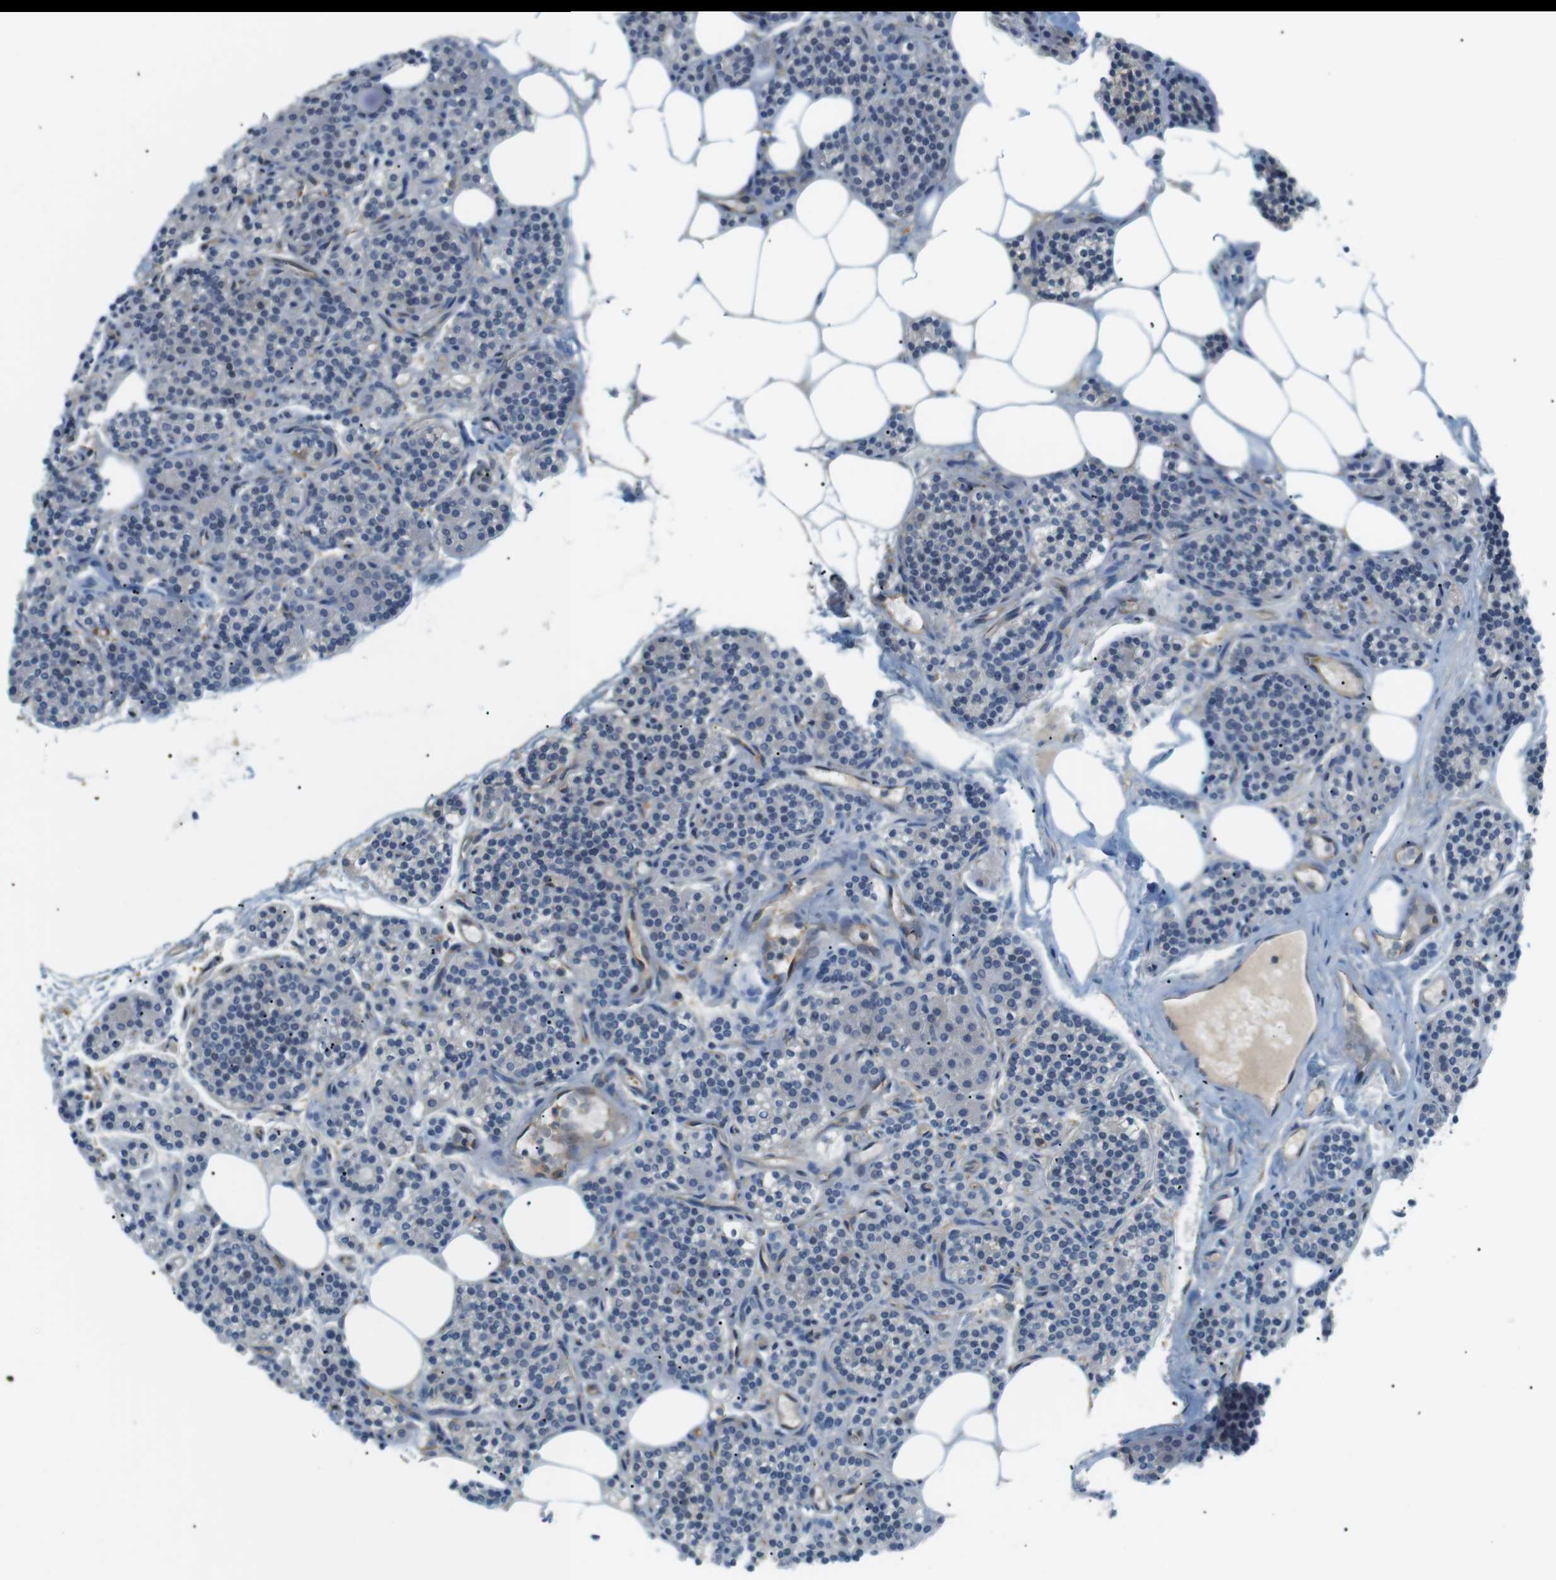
{"staining": {"intensity": "moderate", "quantity": "<25%", "location": "cytoplasmic/membranous"}, "tissue": "parathyroid gland", "cell_type": "Glandular cells", "image_type": "normal", "snomed": [{"axis": "morphology", "description": "Normal tissue, NOS"}, {"axis": "morphology", "description": "Adenoma, NOS"}, {"axis": "topography", "description": "Parathyroid gland"}], "caption": "IHC photomicrograph of unremarkable parathyroid gland: parathyroid gland stained using IHC shows low levels of moderate protein expression localized specifically in the cytoplasmic/membranous of glandular cells, appearing as a cytoplasmic/membranous brown color.", "gene": "PEPD", "patient": {"sex": "female", "age": 74}}